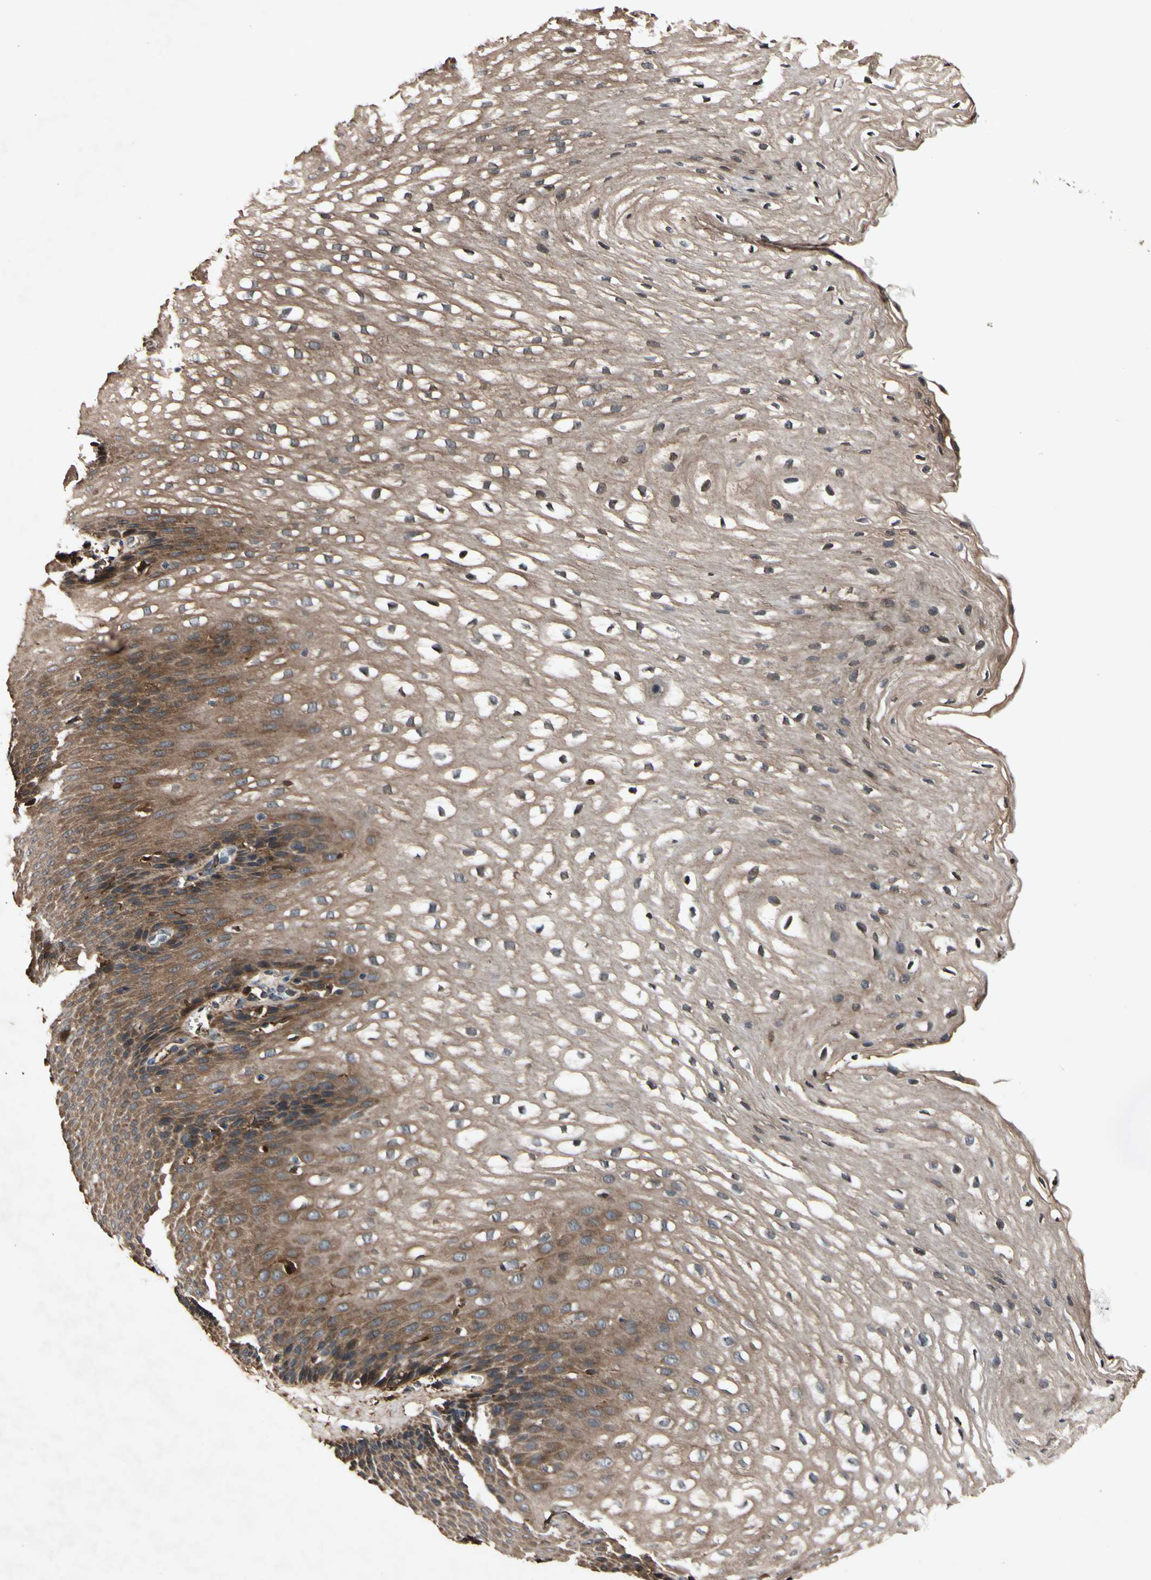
{"staining": {"intensity": "strong", "quantity": ">75%", "location": "cytoplasmic/membranous,nuclear"}, "tissue": "esophagus", "cell_type": "Squamous epithelial cells", "image_type": "normal", "snomed": [{"axis": "morphology", "description": "Normal tissue, NOS"}, {"axis": "topography", "description": "Esophagus"}], "caption": "DAB (3,3'-diaminobenzidine) immunohistochemical staining of unremarkable human esophagus exhibits strong cytoplasmic/membranous,nuclear protein staining in approximately >75% of squamous epithelial cells.", "gene": "PLAT", "patient": {"sex": "male", "age": 48}}